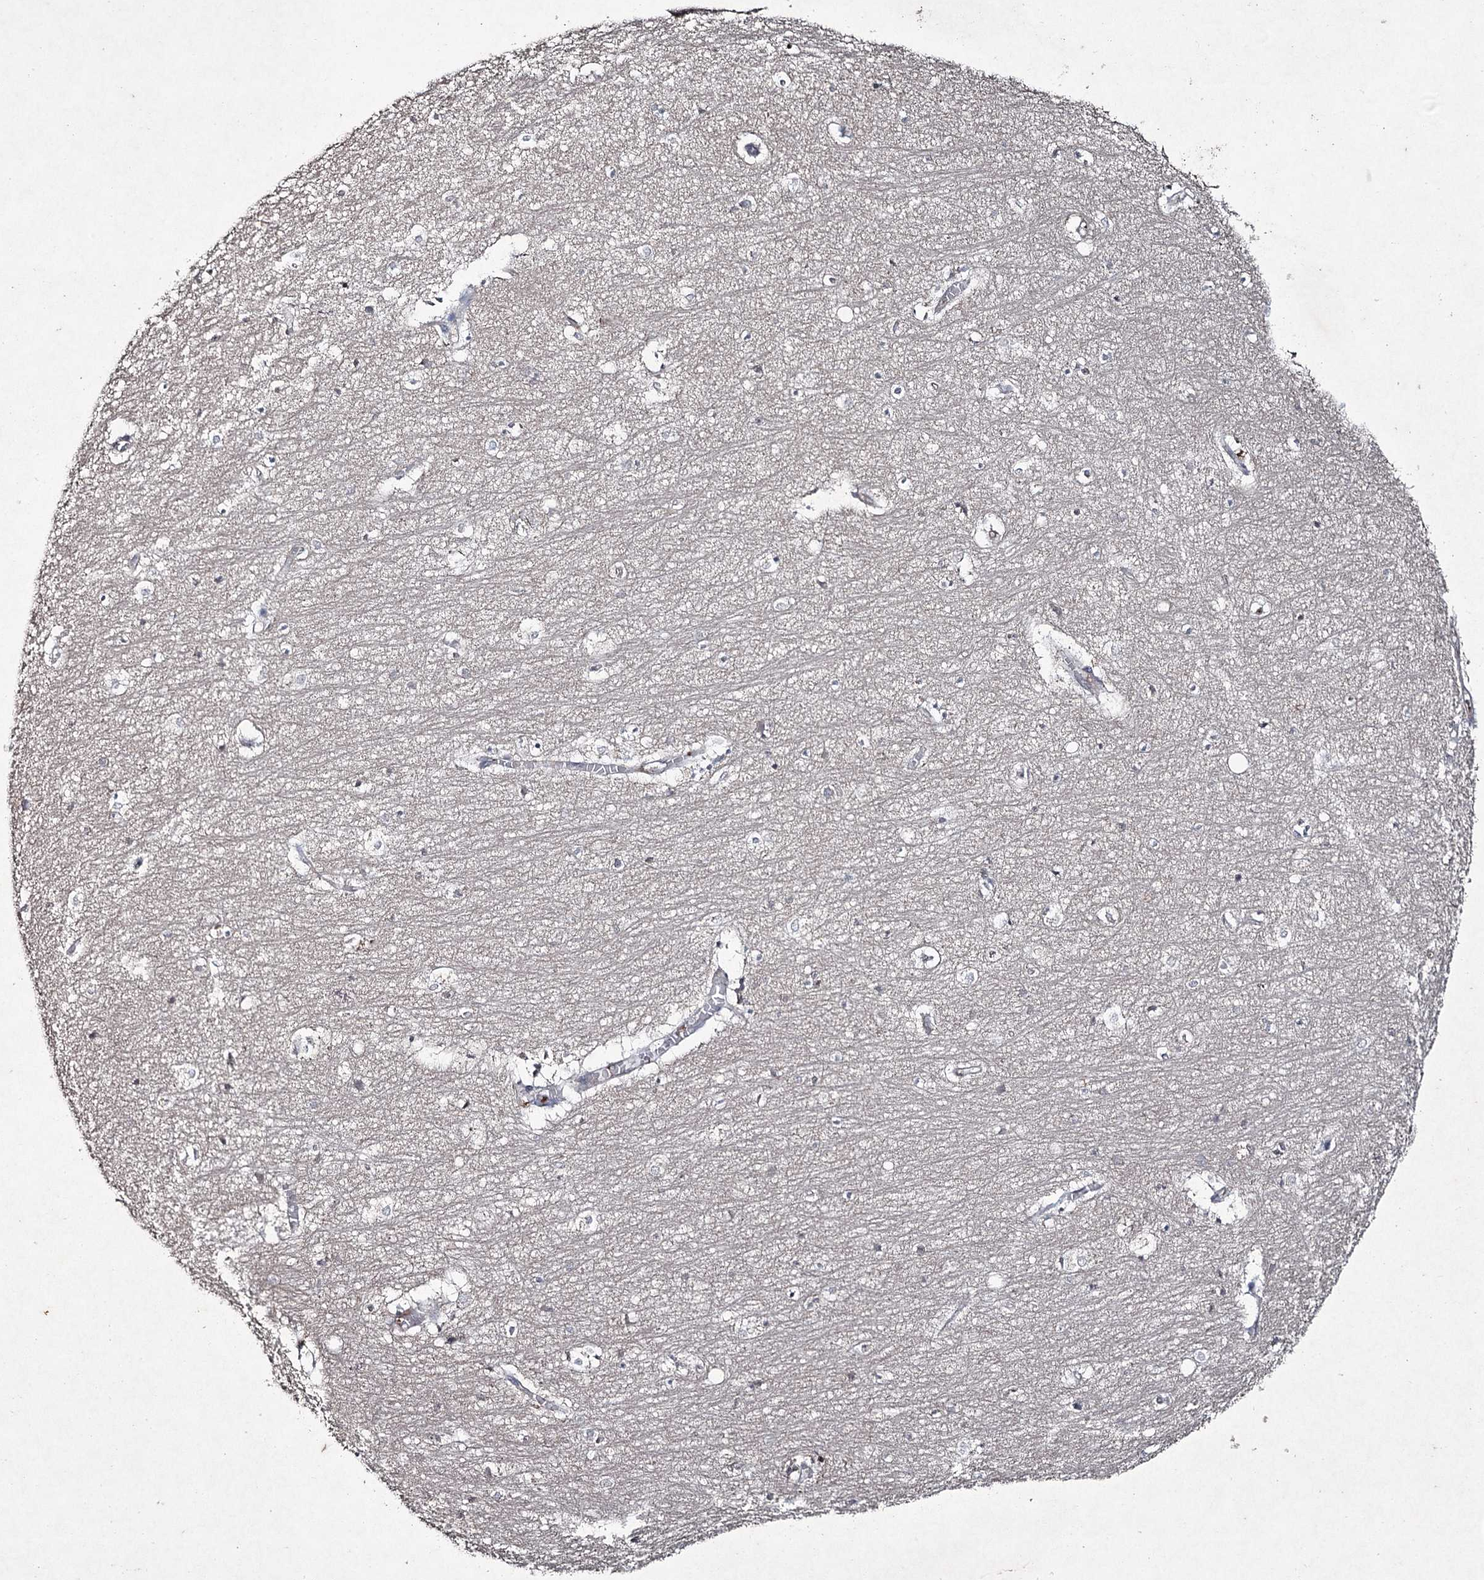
{"staining": {"intensity": "weak", "quantity": "<25%", "location": "nuclear"}, "tissue": "hippocampus", "cell_type": "Glial cells", "image_type": "normal", "snomed": [{"axis": "morphology", "description": "Normal tissue, NOS"}, {"axis": "topography", "description": "Hippocampus"}], "caption": "Glial cells show no significant positivity in normal hippocampus. The staining is performed using DAB brown chromogen with nuclei counter-stained in using hematoxylin.", "gene": "PGLYRP2", "patient": {"sex": "female", "age": 64}}